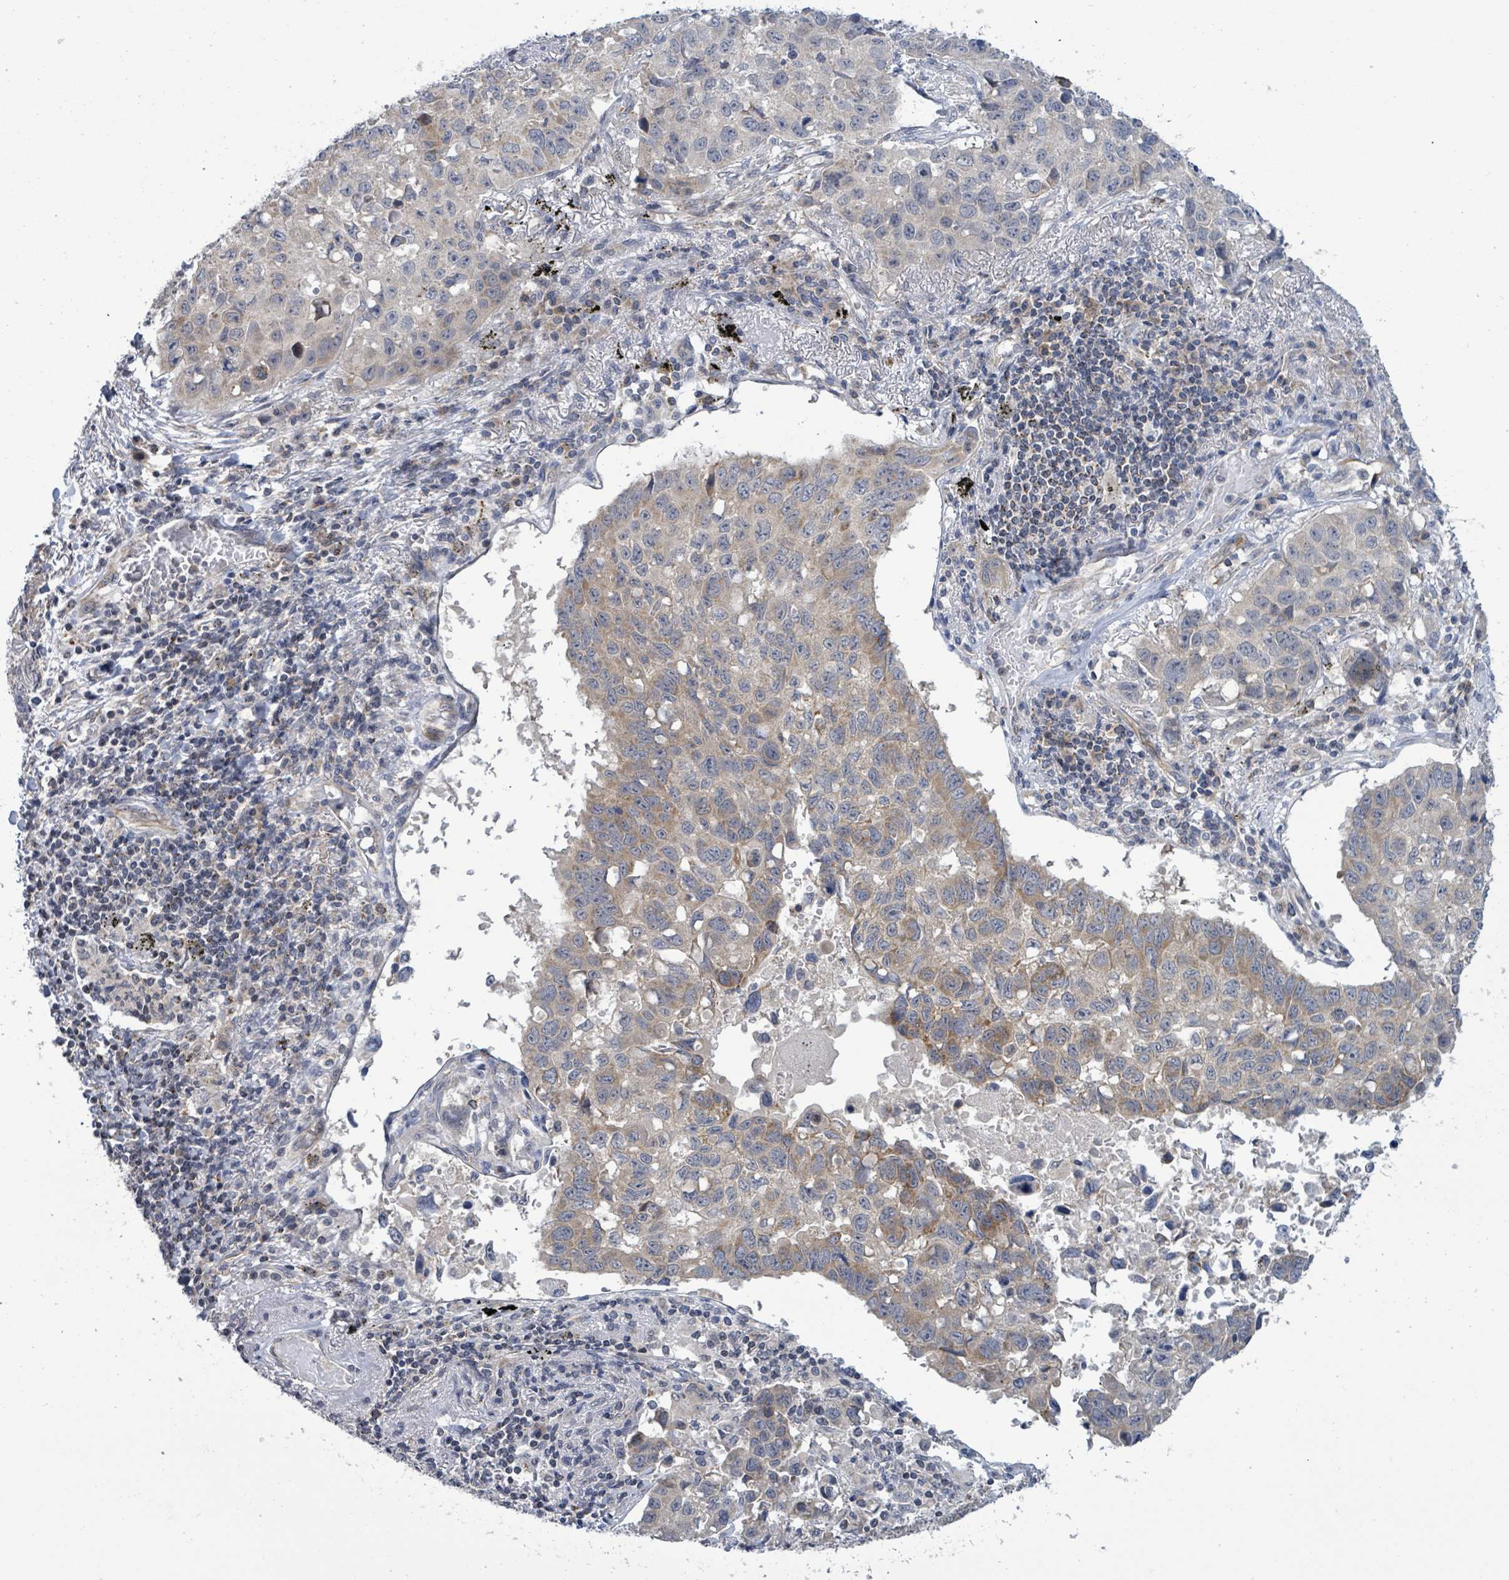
{"staining": {"intensity": "moderate", "quantity": "<25%", "location": "cytoplasmic/membranous"}, "tissue": "lung cancer", "cell_type": "Tumor cells", "image_type": "cancer", "snomed": [{"axis": "morphology", "description": "Squamous cell carcinoma, NOS"}, {"axis": "topography", "description": "Lung"}], "caption": "Lung cancer (squamous cell carcinoma) tissue exhibits moderate cytoplasmic/membranous staining in about <25% of tumor cells, visualized by immunohistochemistry.", "gene": "COQ10B", "patient": {"sex": "male", "age": 60}}